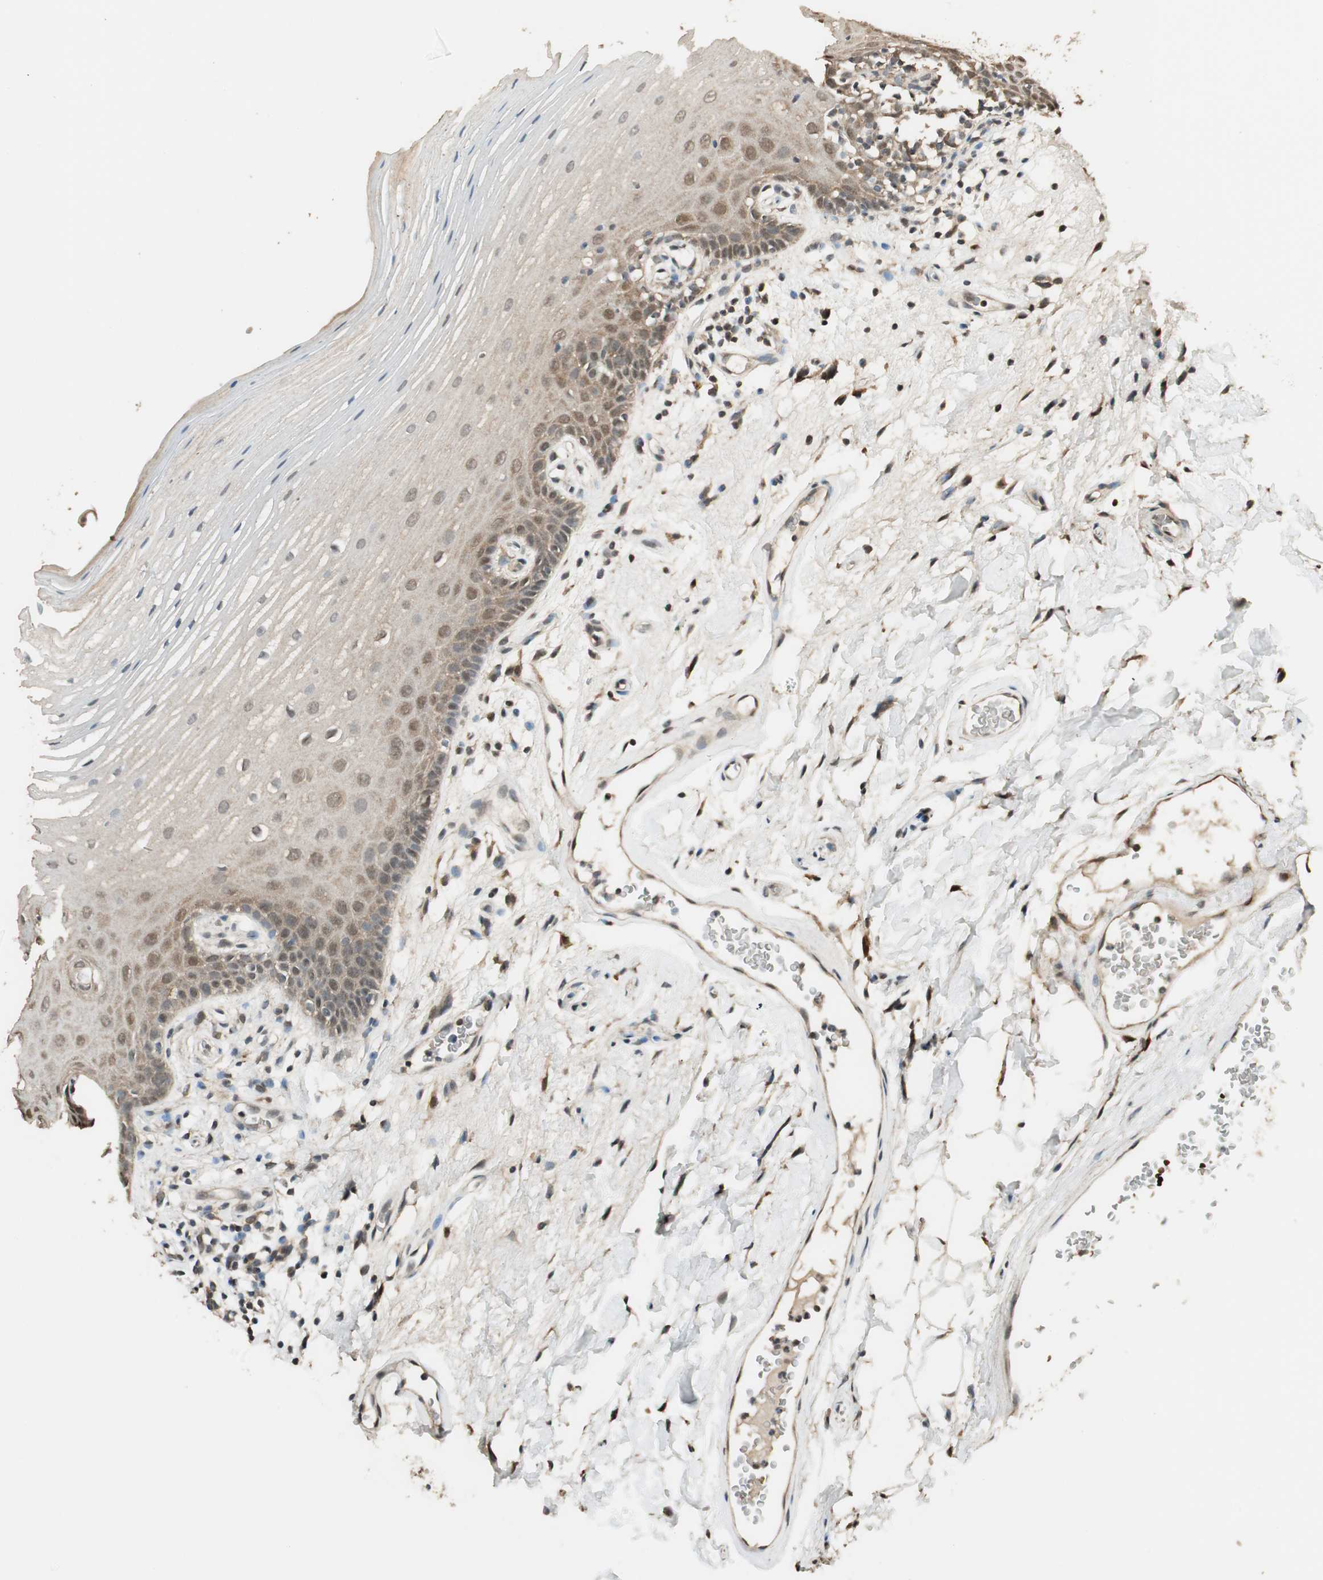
{"staining": {"intensity": "weak", "quantity": "25%-75%", "location": "cytoplasmic/membranous"}, "tissue": "oral mucosa", "cell_type": "Squamous epithelial cells", "image_type": "normal", "snomed": [{"axis": "morphology", "description": "Normal tissue, NOS"}, {"axis": "morphology", "description": "Squamous cell carcinoma, NOS"}, {"axis": "topography", "description": "Skeletal muscle"}, {"axis": "topography", "description": "Oral tissue"}], "caption": "Oral mucosa stained with a brown dye demonstrates weak cytoplasmic/membranous positive staining in approximately 25%-75% of squamous epithelial cells.", "gene": "USP5", "patient": {"sex": "male", "age": 71}}